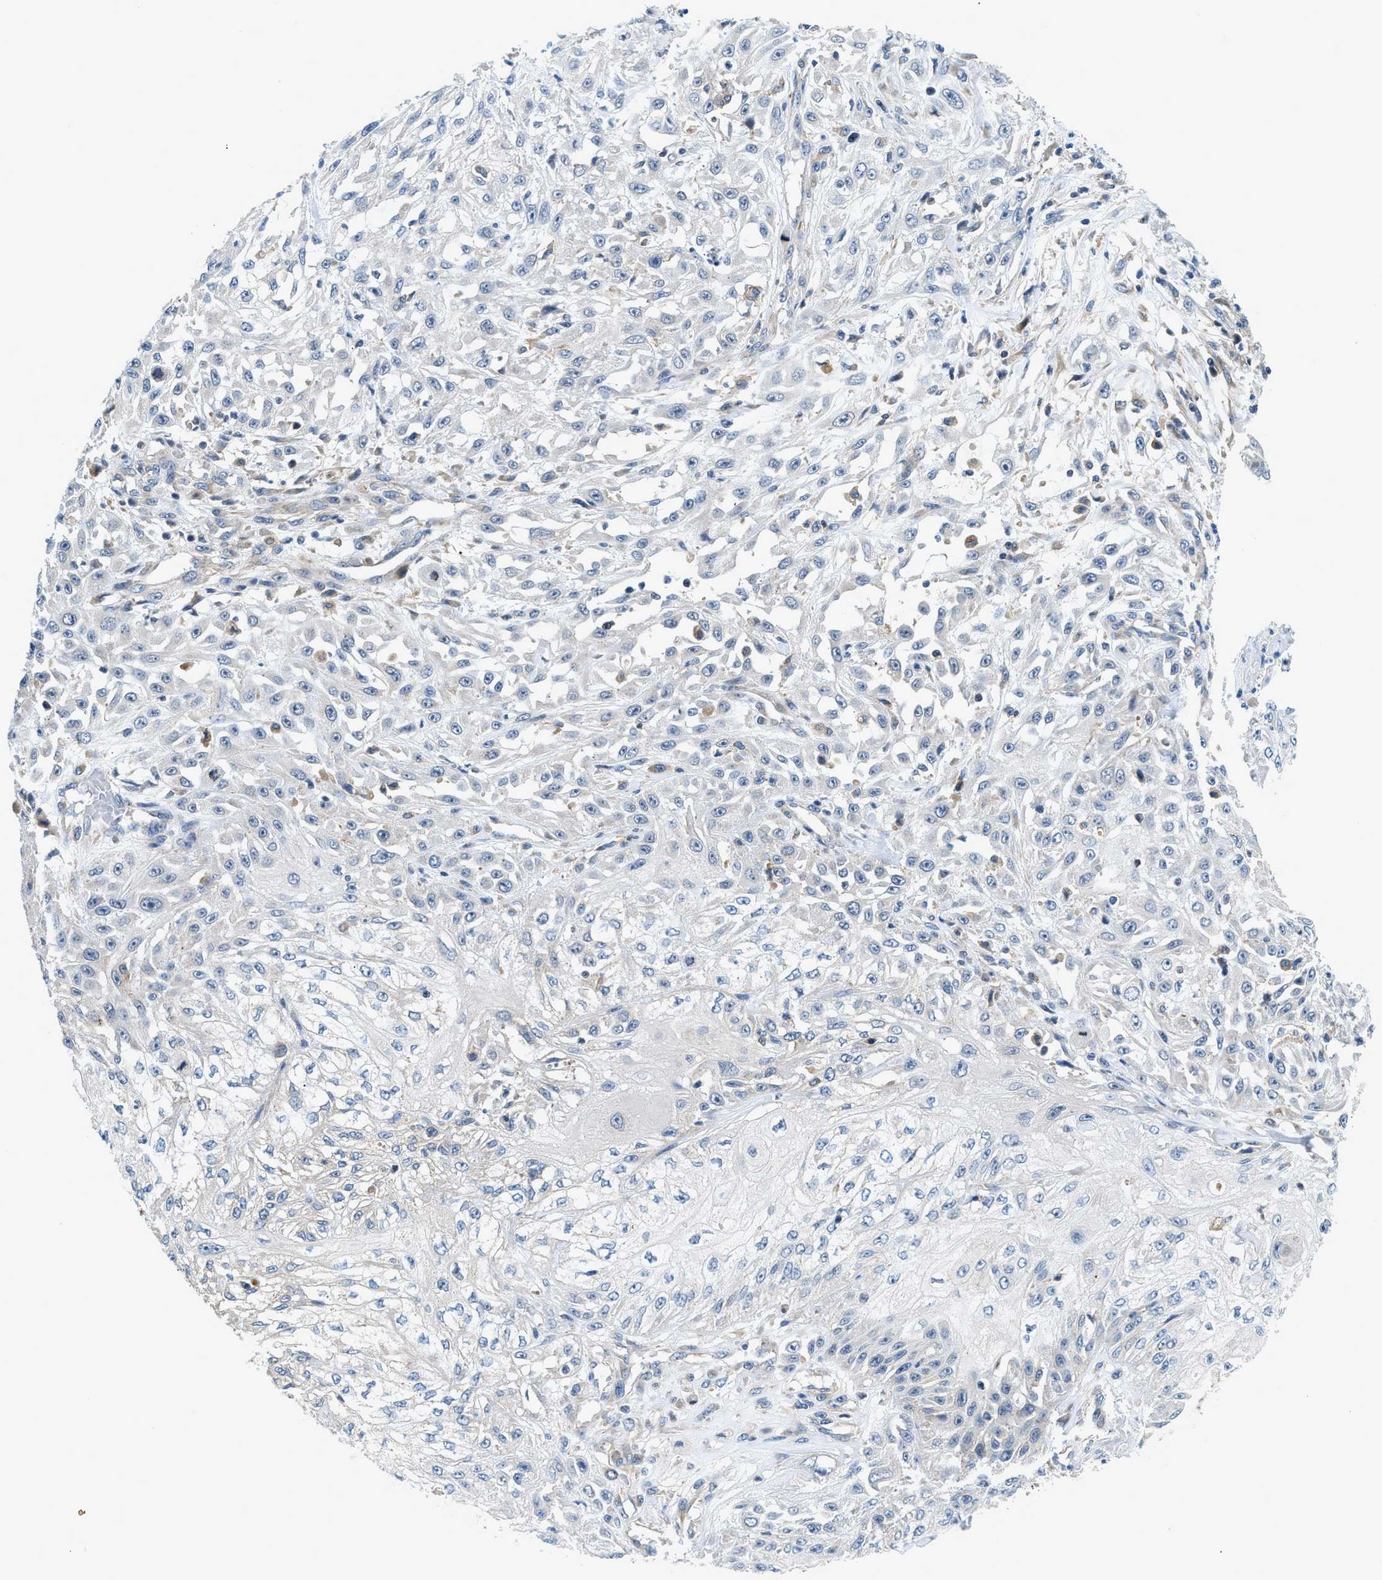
{"staining": {"intensity": "negative", "quantity": "none", "location": "none"}, "tissue": "skin cancer", "cell_type": "Tumor cells", "image_type": "cancer", "snomed": [{"axis": "morphology", "description": "Squamous cell carcinoma, NOS"}, {"axis": "morphology", "description": "Squamous cell carcinoma, metastatic, NOS"}, {"axis": "topography", "description": "Skin"}, {"axis": "topography", "description": "Lymph node"}], "caption": "Immunohistochemical staining of human skin cancer (squamous cell carcinoma) displays no significant expression in tumor cells. Nuclei are stained in blue.", "gene": "LPIN2", "patient": {"sex": "male", "age": 75}}